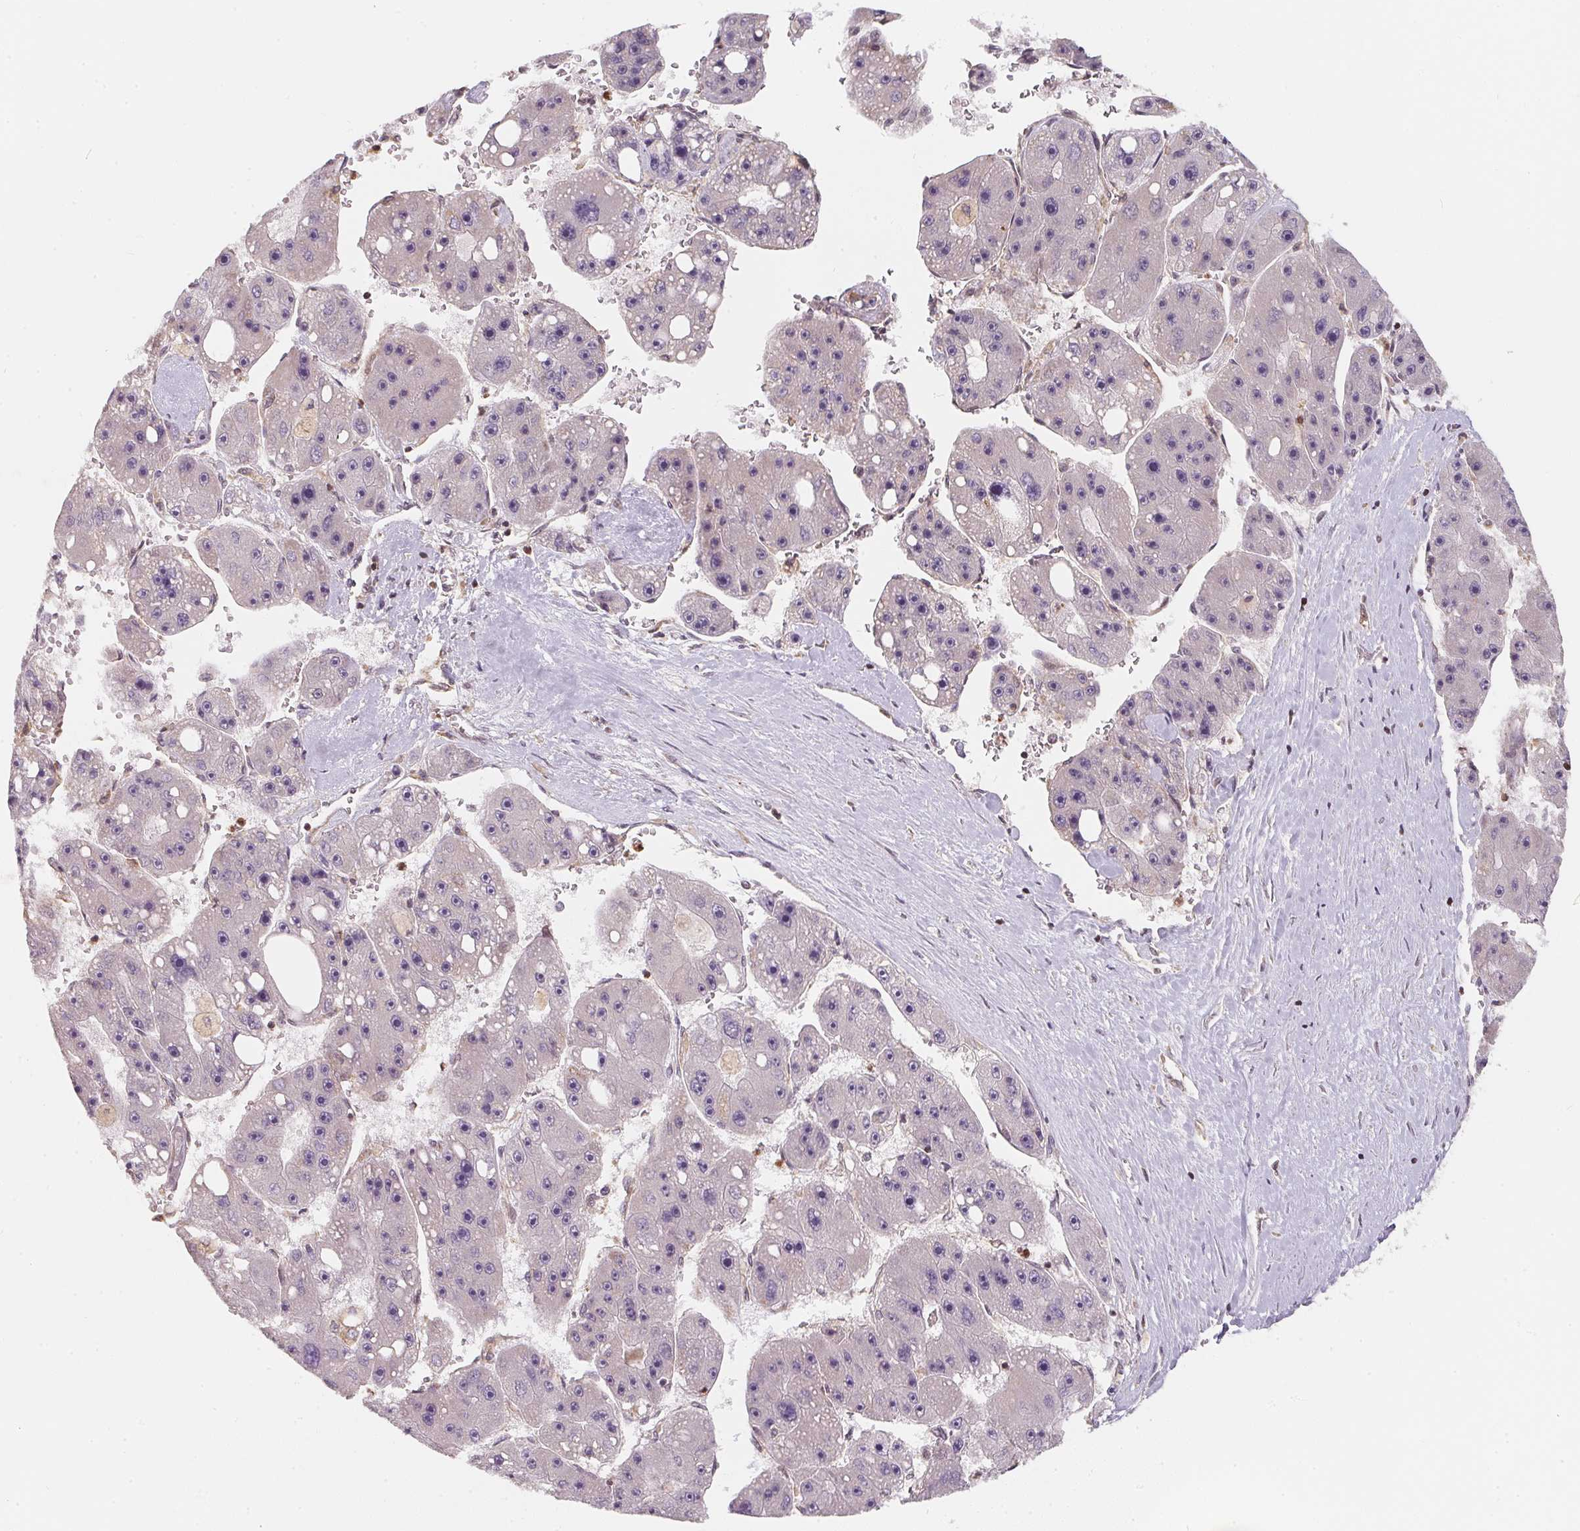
{"staining": {"intensity": "negative", "quantity": "none", "location": "none"}, "tissue": "liver cancer", "cell_type": "Tumor cells", "image_type": "cancer", "snomed": [{"axis": "morphology", "description": "Carcinoma, Hepatocellular, NOS"}, {"axis": "topography", "description": "Liver"}], "caption": "This is an immunohistochemistry photomicrograph of human liver cancer (hepatocellular carcinoma). There is no positivity in tumor cells.", "gene": "ANKRD13A", "patient": {"sex": "female", "age": 61}}